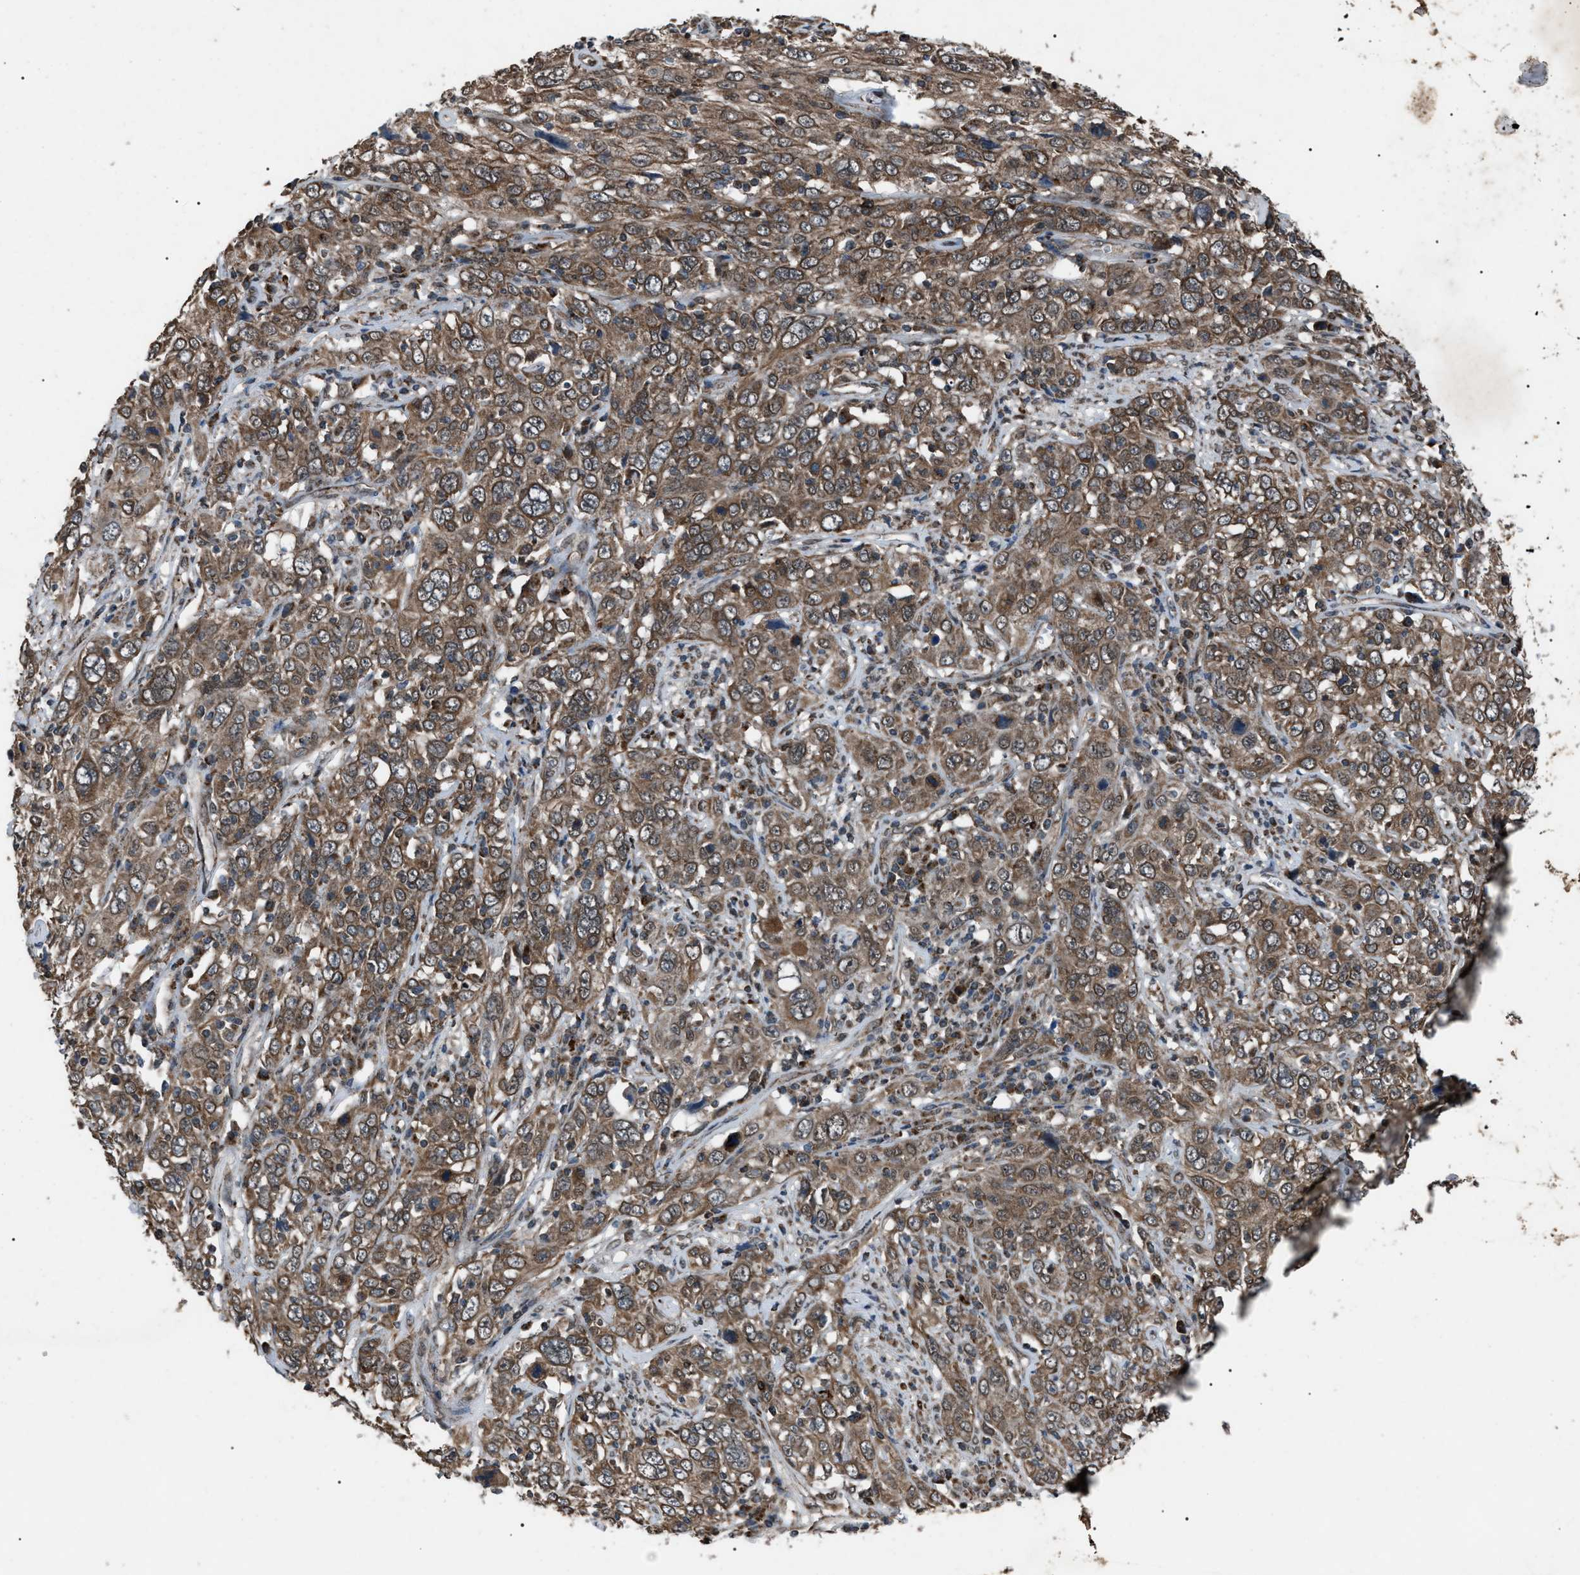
{"staining": {"intensity": "strong", "quantity": ">75%", "location": "cytoplasmic/membranous"}, "tissue": "cervical cancer", "cell_type": "Tumor cells", "image_type": "cancer", "snomed": [{"axis": "morphology", "description": "Squamous cell carcinoma, NOS"}, {"axis": "topography", "description": "Cervix"}], "caption": "The photomicrograph reveals a brown stain indicating the presence of a protein in the cytoplasmic/membranous of tumor cells in cervical cancer.", "gene": "ZFAND2A", "patient": {"sex": "female", "age": 46}}